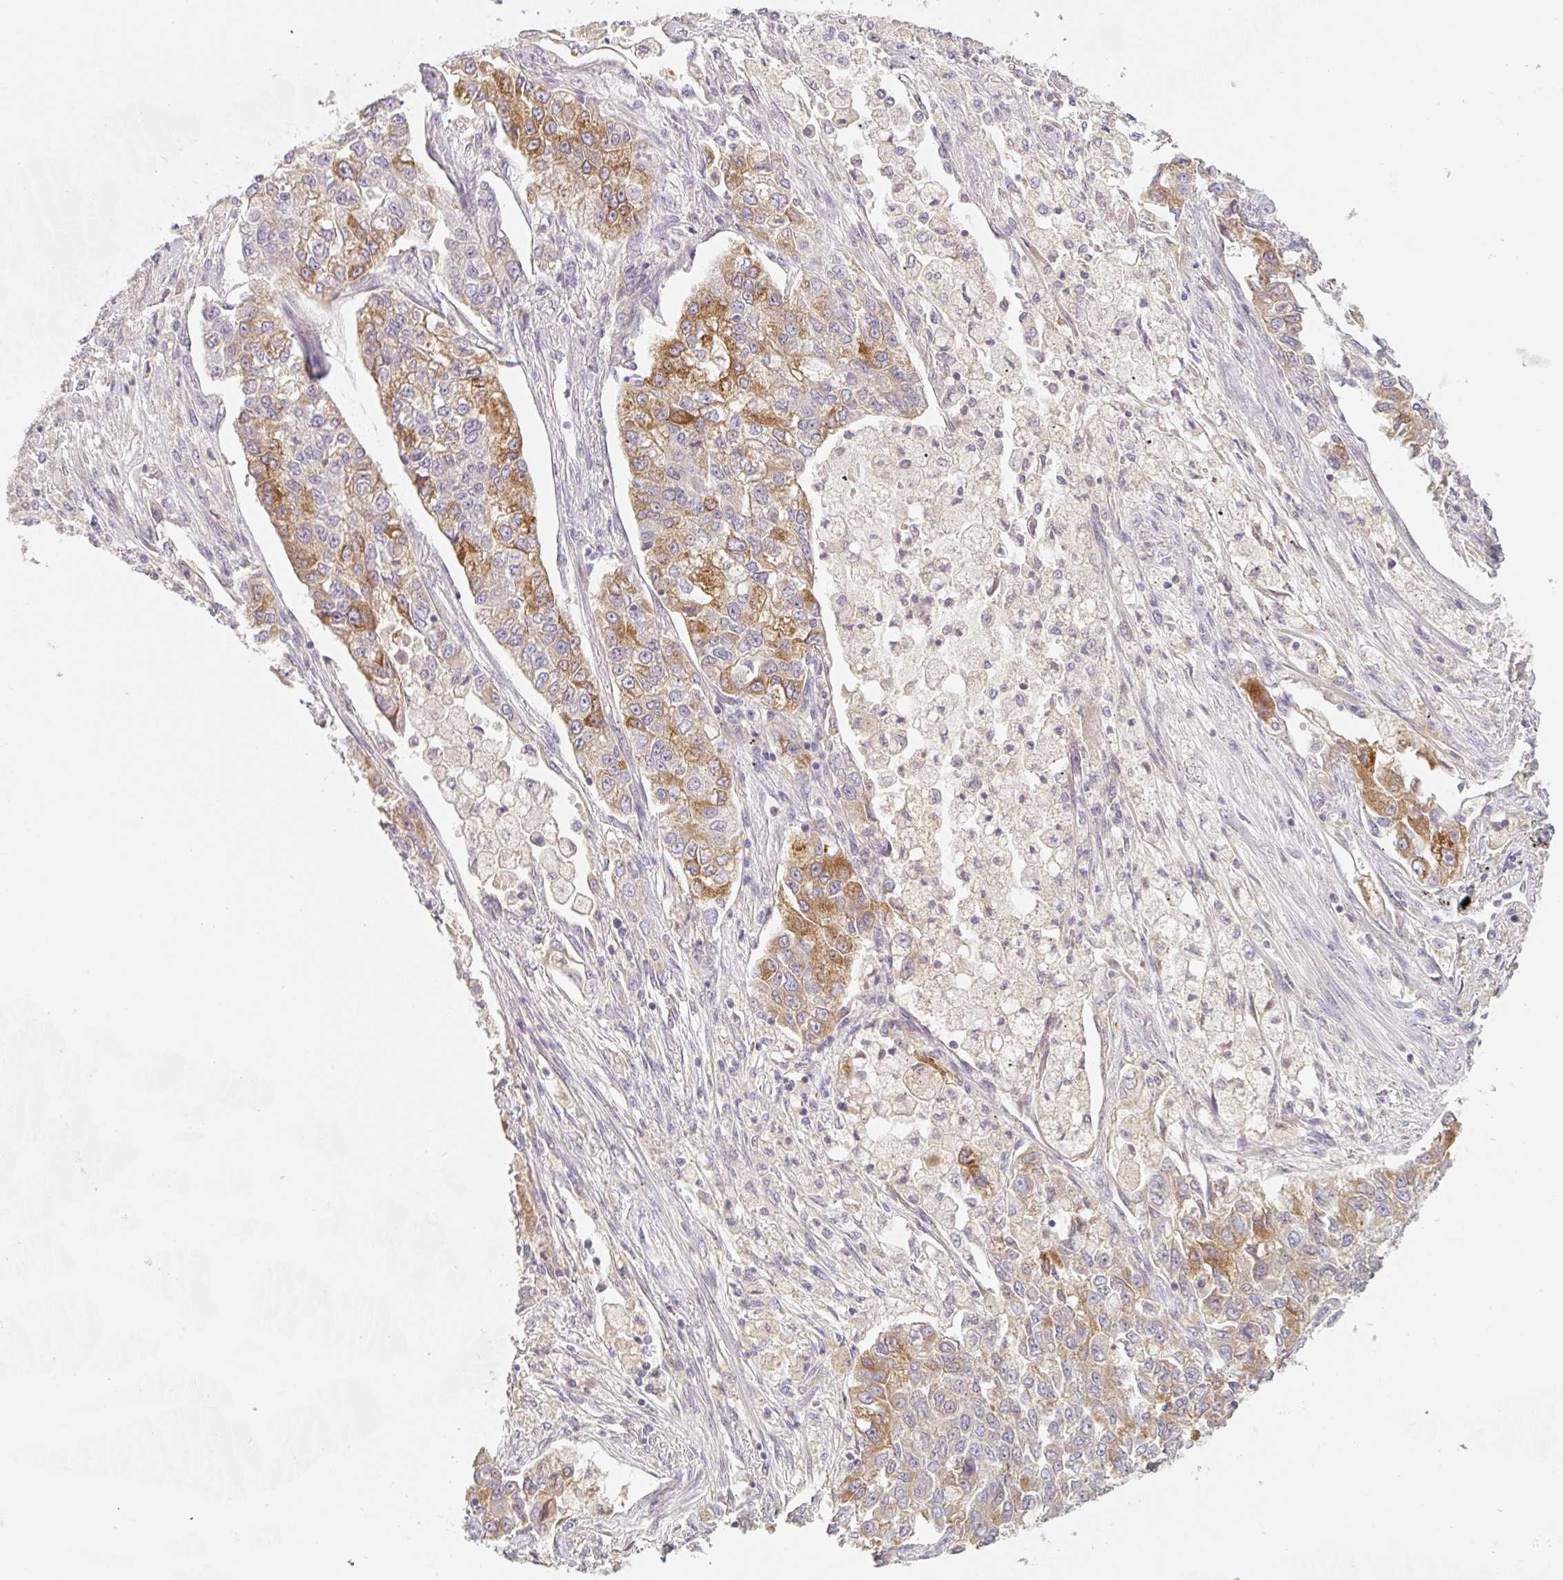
{"staining": {"intensity": "moderate", "quantity": "25%-75%", "location": "cytoplasmic/membranous"}, "tissue": "lung cancer", "cell_type": "Tumor cells", "image_type": "cancer", "snomed": [{"axis": "morphology", "description": "Adenocarcinoma, NOS"}, {"axis": "topography", "description": "Lung"}], "caption": "Moderate cytoplasmic/membranous expression is present in about 25%-75% of tumor cells in lung cancer. (brown staining indicates protein expression, while blue staining denotes nuclei).", "gene": "MIA2", "patient": {"sex": "male", "age": 49}}